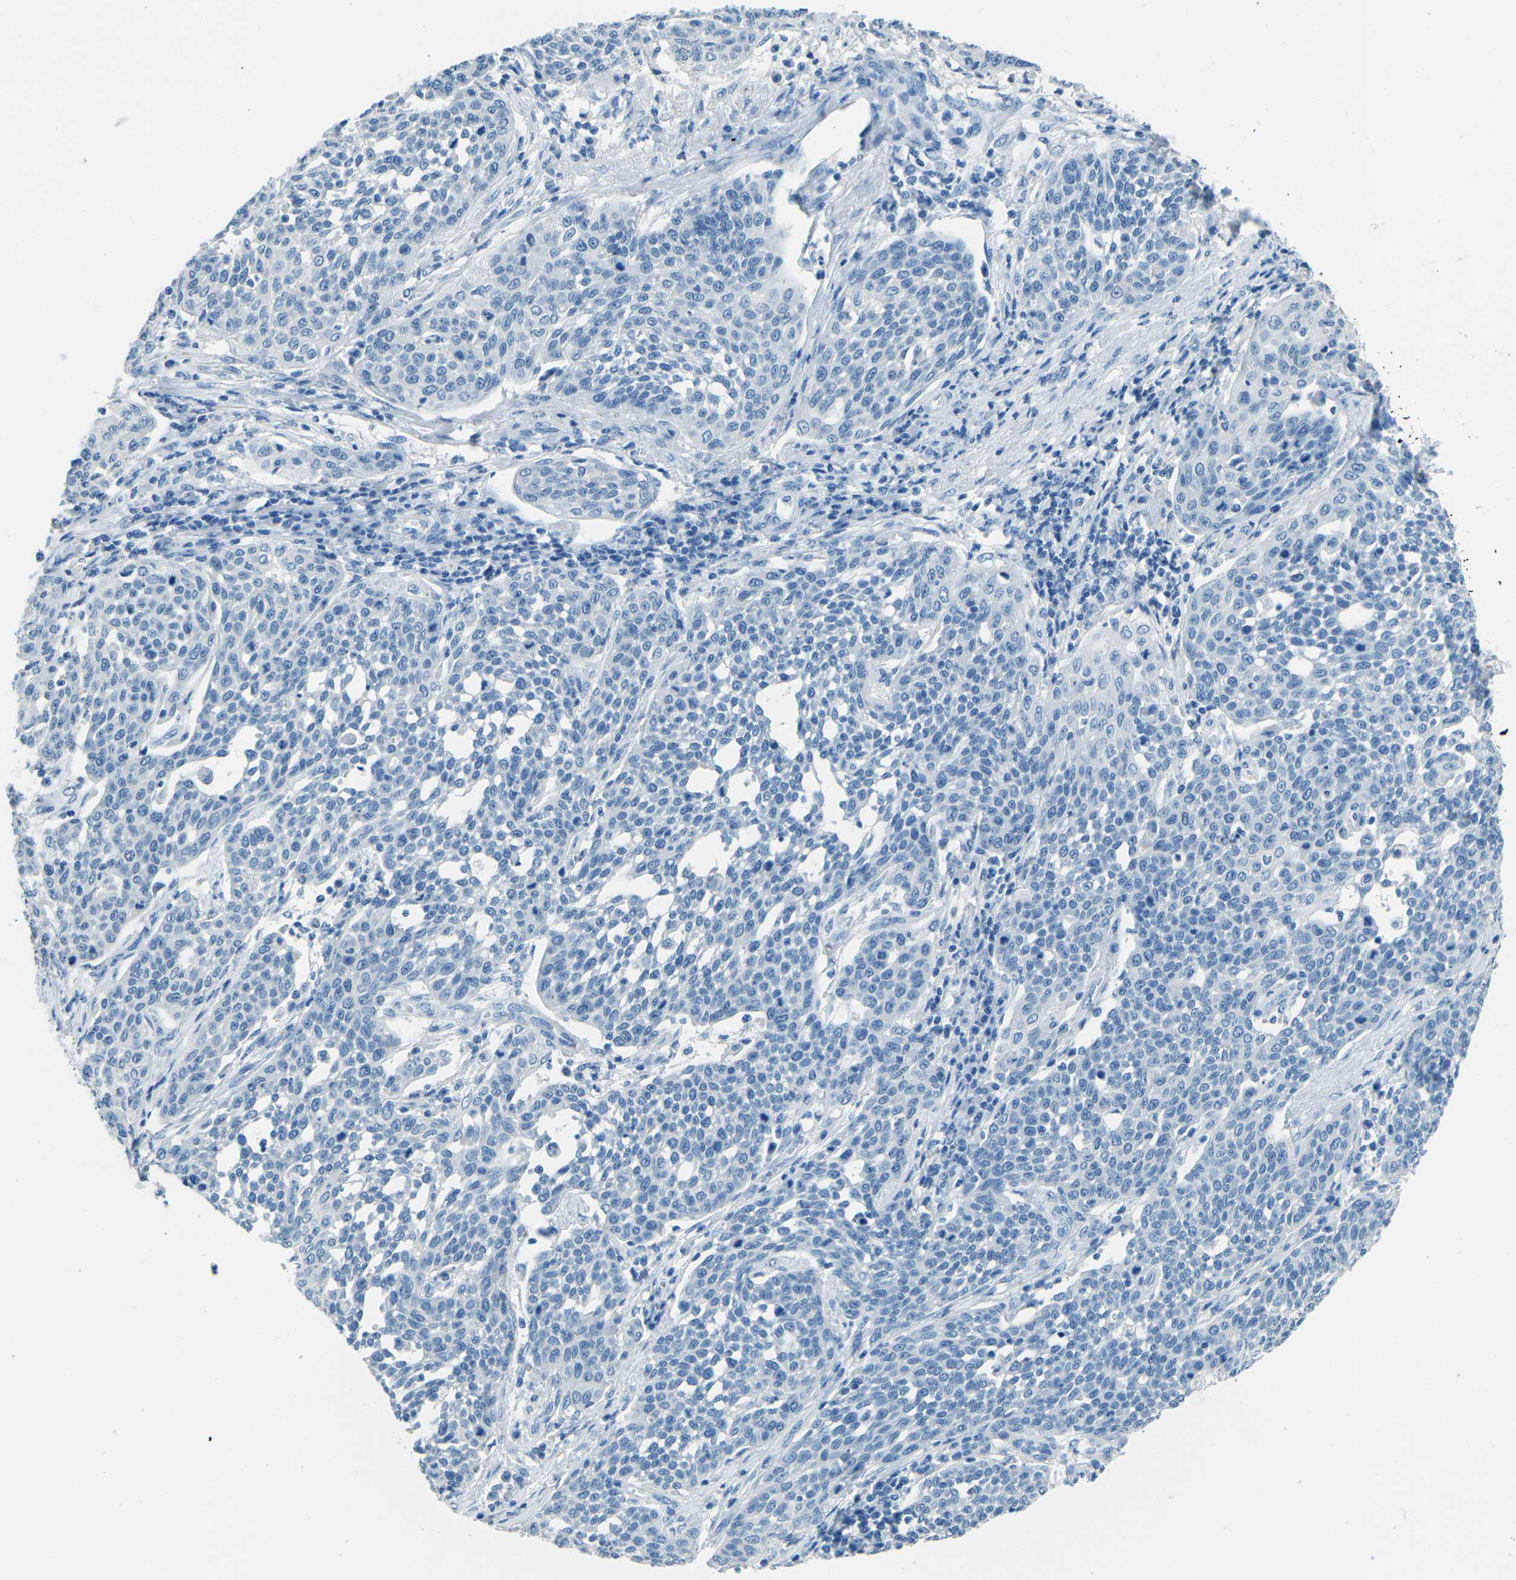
{"staining": {"intensity": "negative", "quantity": "none", "location": "none"}, "tissue": "cervical cancer", "cell_type": "Tumor cells", "image_type": "cancer", "snomed": [{"axis": "morphology", "description": "Squamous cell carcinoma, NOS"}, {"axis": "topography", "description": "Cervix"}], "caption": "Tumor cells show no significant protein expression in cervical squamous cell carcinoma.", "gene": "MYH8", "patient": {"sex": "female", "age": 34}}